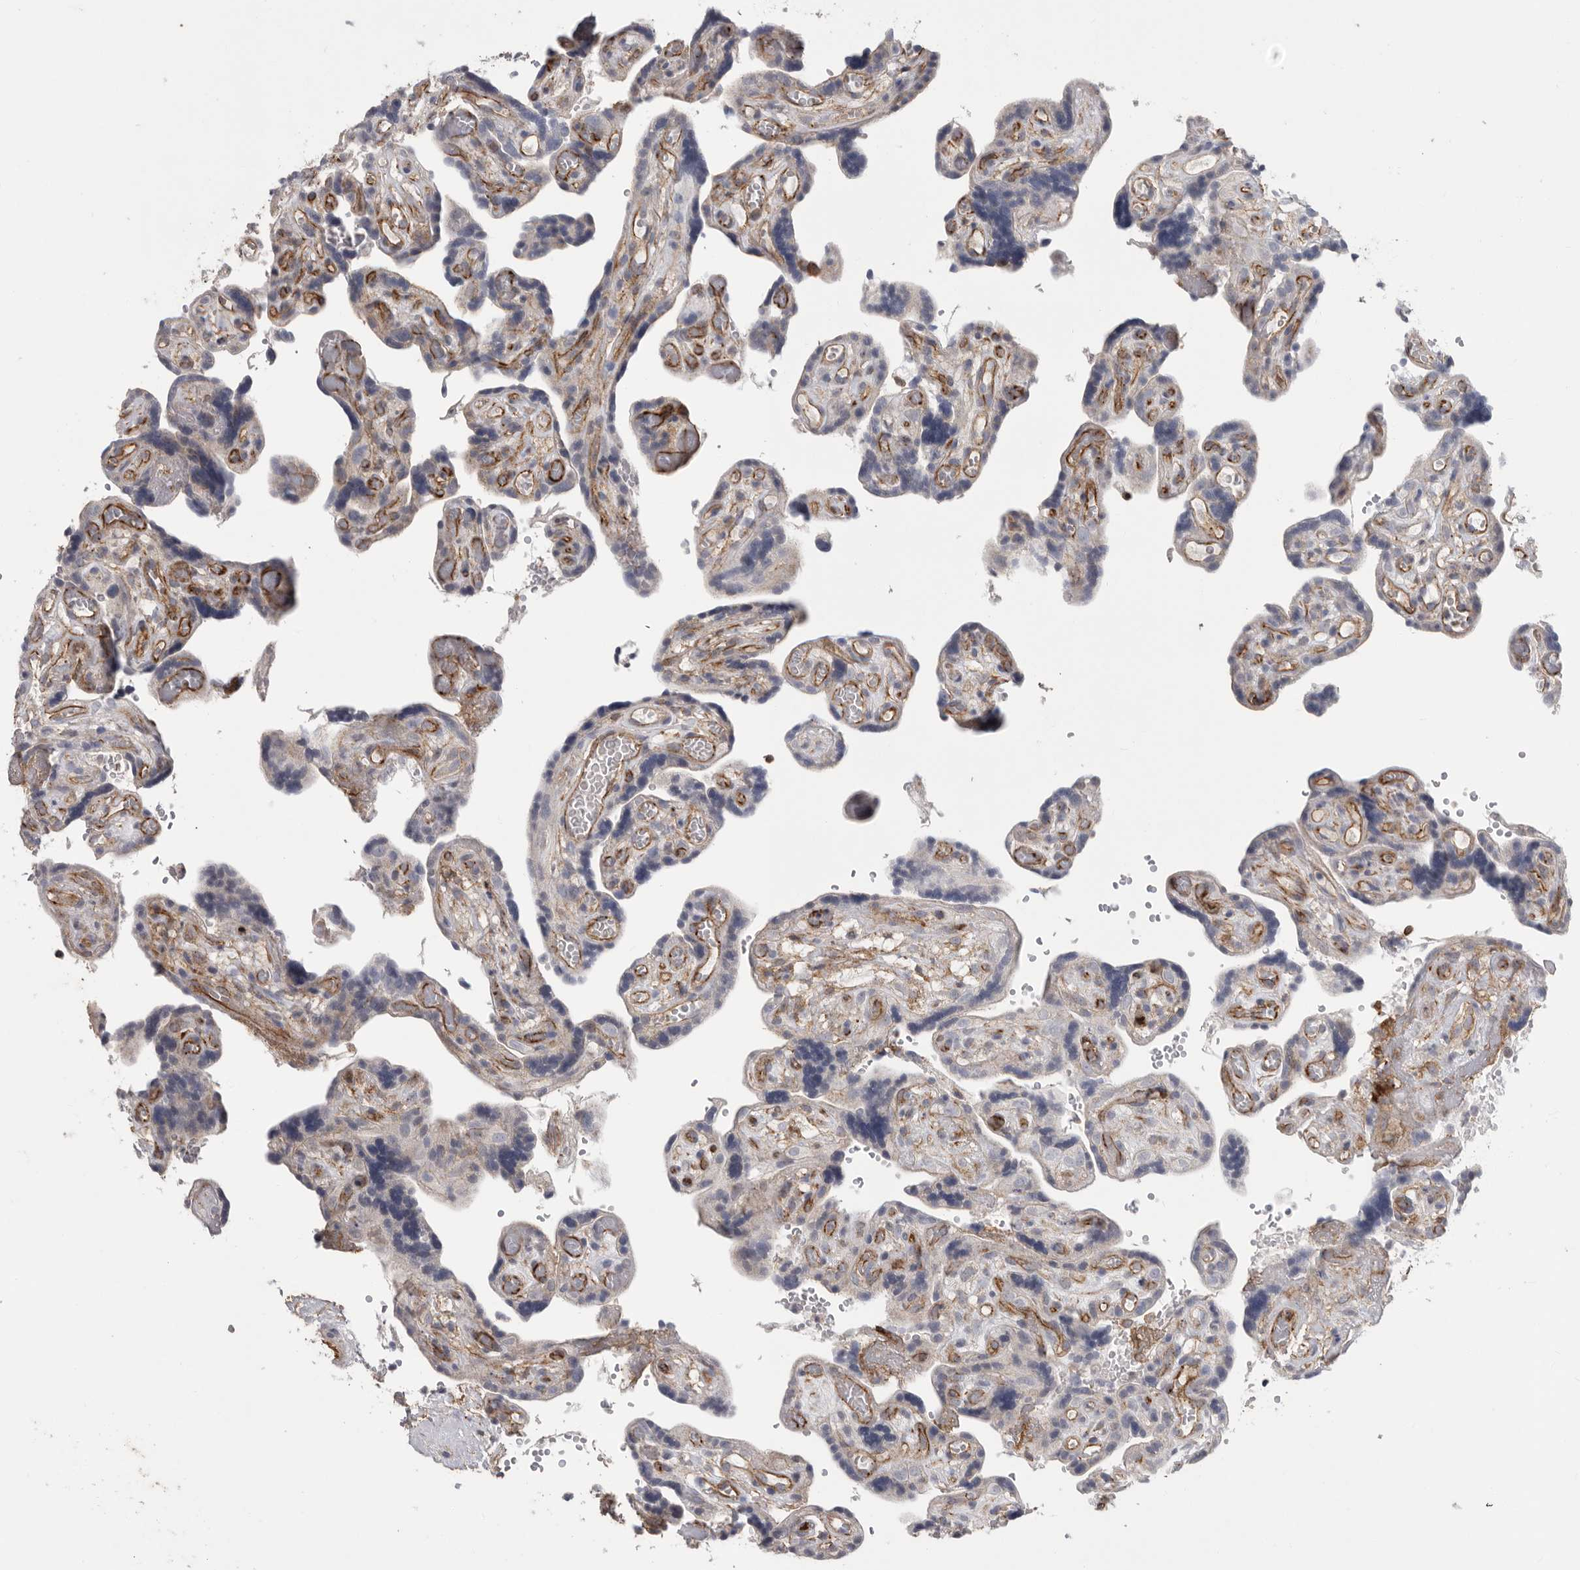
{"staining": {"intensity": "negative", "quantity": "none", "location": "none"}, "tissue": "placenta", "cell_type": "Decidual cells", "image_type": "normal", "snomed": [{"axis": "morphology", "description": "Normal tissue, NOS"}, {"axis": "topography", "description": "Placenta"}], "caption": "Protein analysis of unremarkable placenta shows no significant expression in decidual cells. (Brightfield microscopy of DAB immunohistochemistry (IHC) at high magnification).", "gene": "SIGLEC10", "patient": {"sex": "female", "age": 30}}